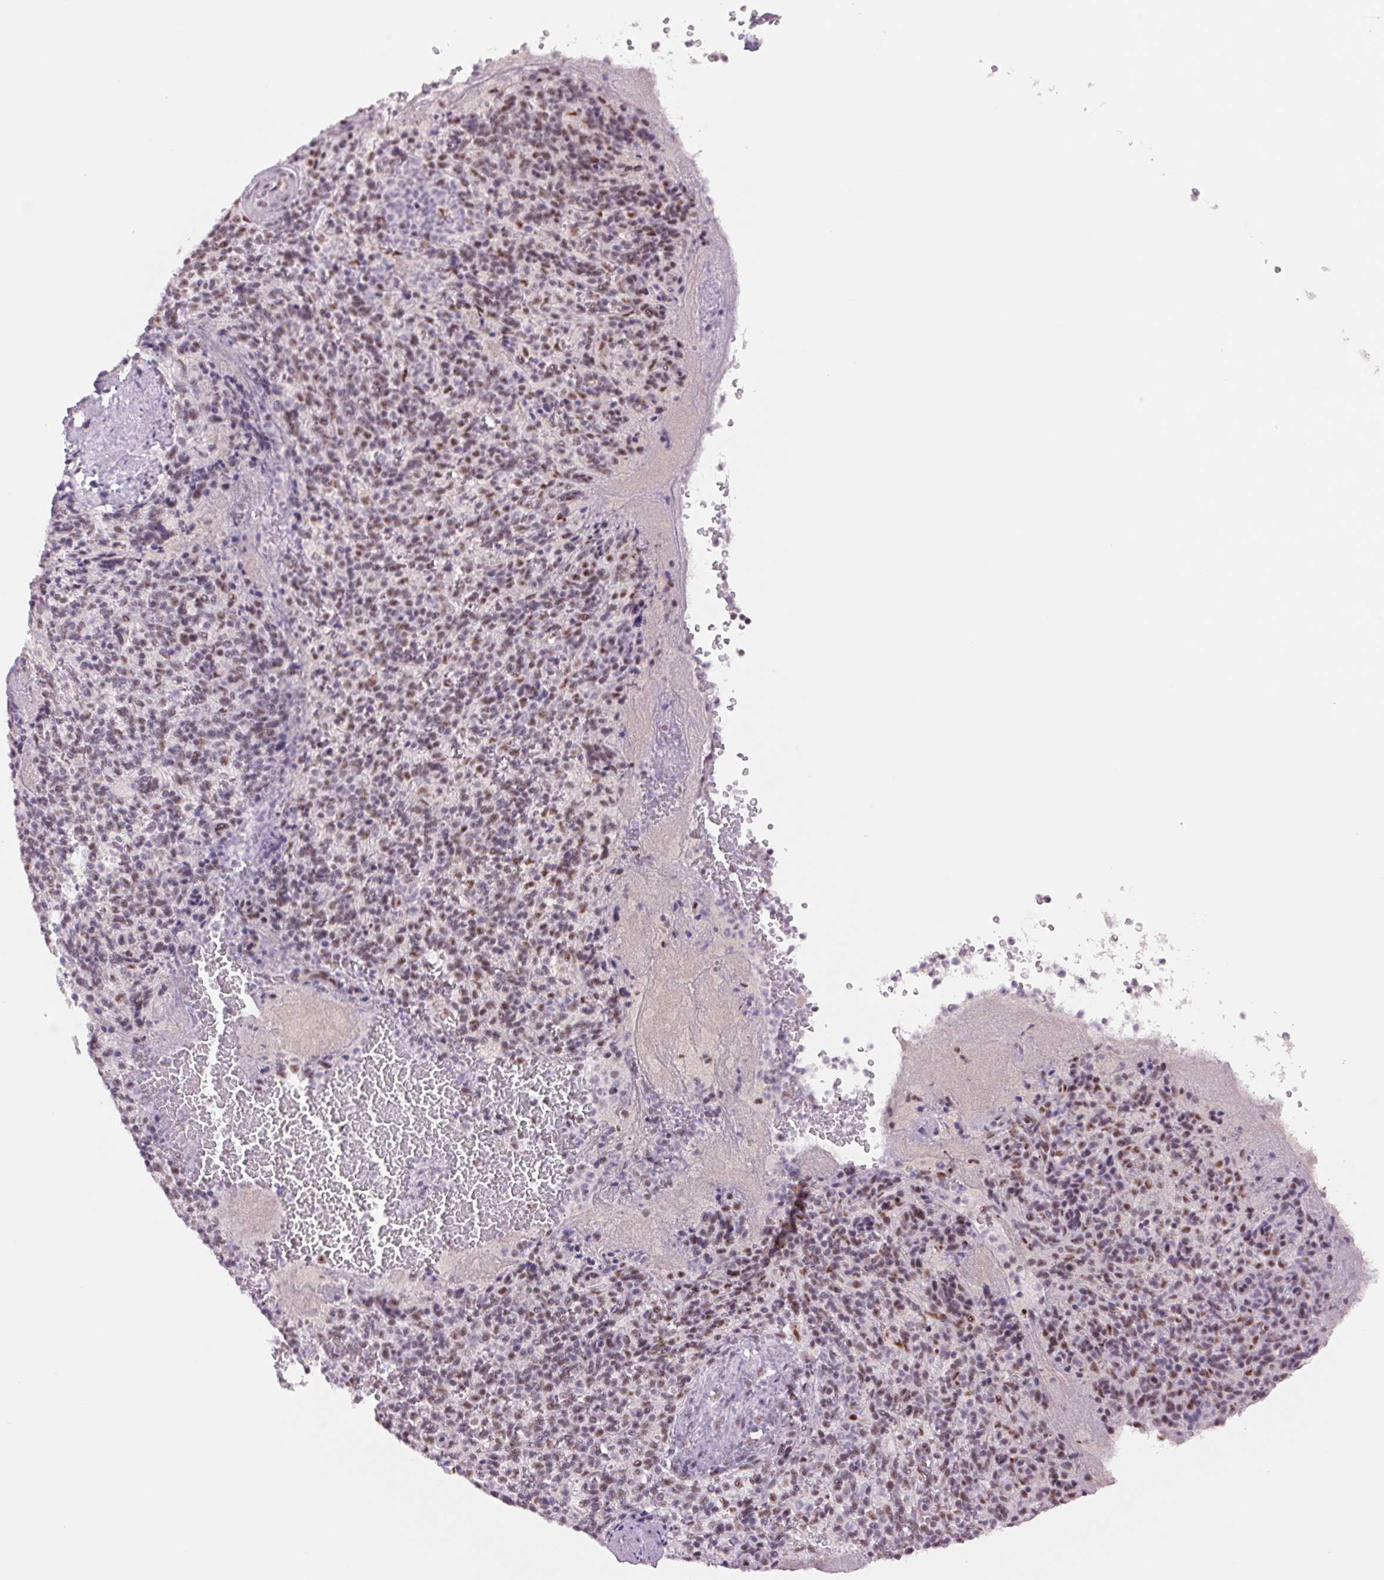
{"staining": {"intensity": "moderate", "quantity": "<25%", "location": "nuclear"}, "tissue": "spleen", "cell_type": "Cells in red pulp", "image_type": "normal", "snomed": [{"axis": "morphology", "description": "Normal tissue, NOS"}, {"axis": "topography", "description": "Spleen"}], "caption": "Spleen stained with IHC shows moderate nuclear positivity in approximately <25% of cells in red pulp. The protein is stained brown, and the nuclei are stained in blue (DAB (3,3'-diaminobenzidine) IHC with brightfield microscopy, high magnification).", "gene": "ZC3H14", "patient": {"sex": "female", "age": 74}}